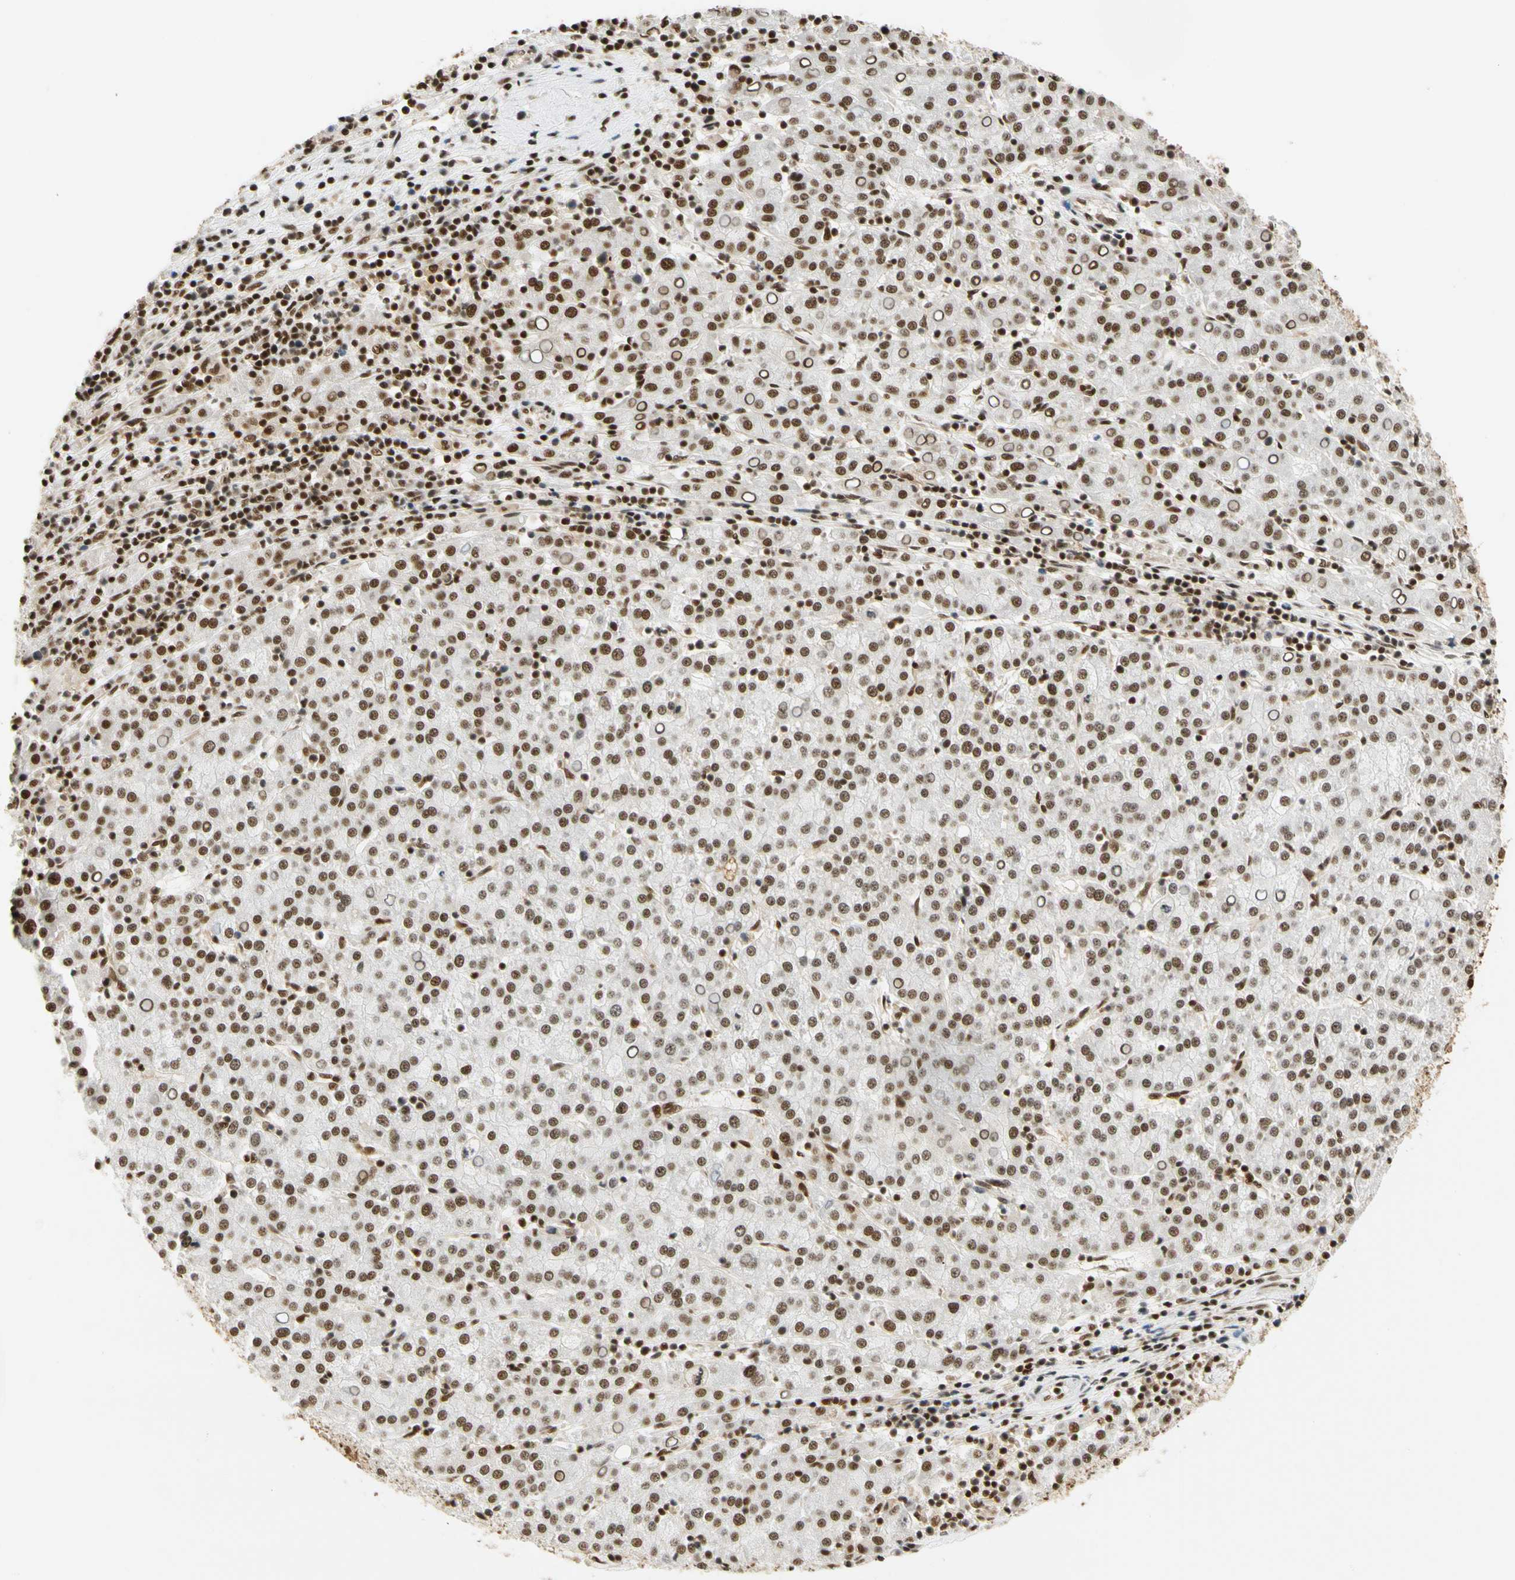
{"staining": {"intensity": "moderate", "quantity": ">75%", "location": "nuclear"}, "tissue": "liver cancer", "cell_type": "Tumor cells", "image_type": "cancer", "snomed": [{"axis": "morphology", "description": "Carcinoma, Hepatocellular, NOS"}, {"axis": "topography", "description": "Liver"}], "caption": "The micrograph displays a brown stain indicating the presence of a protein in the nuclear of tumor cells in hepatocellular carcinoma (liver). (Brightfield microscopy of DAB IHC at high magnification).", "gene": "CDK12", "patient": {"sex": "female", "age": 58}}